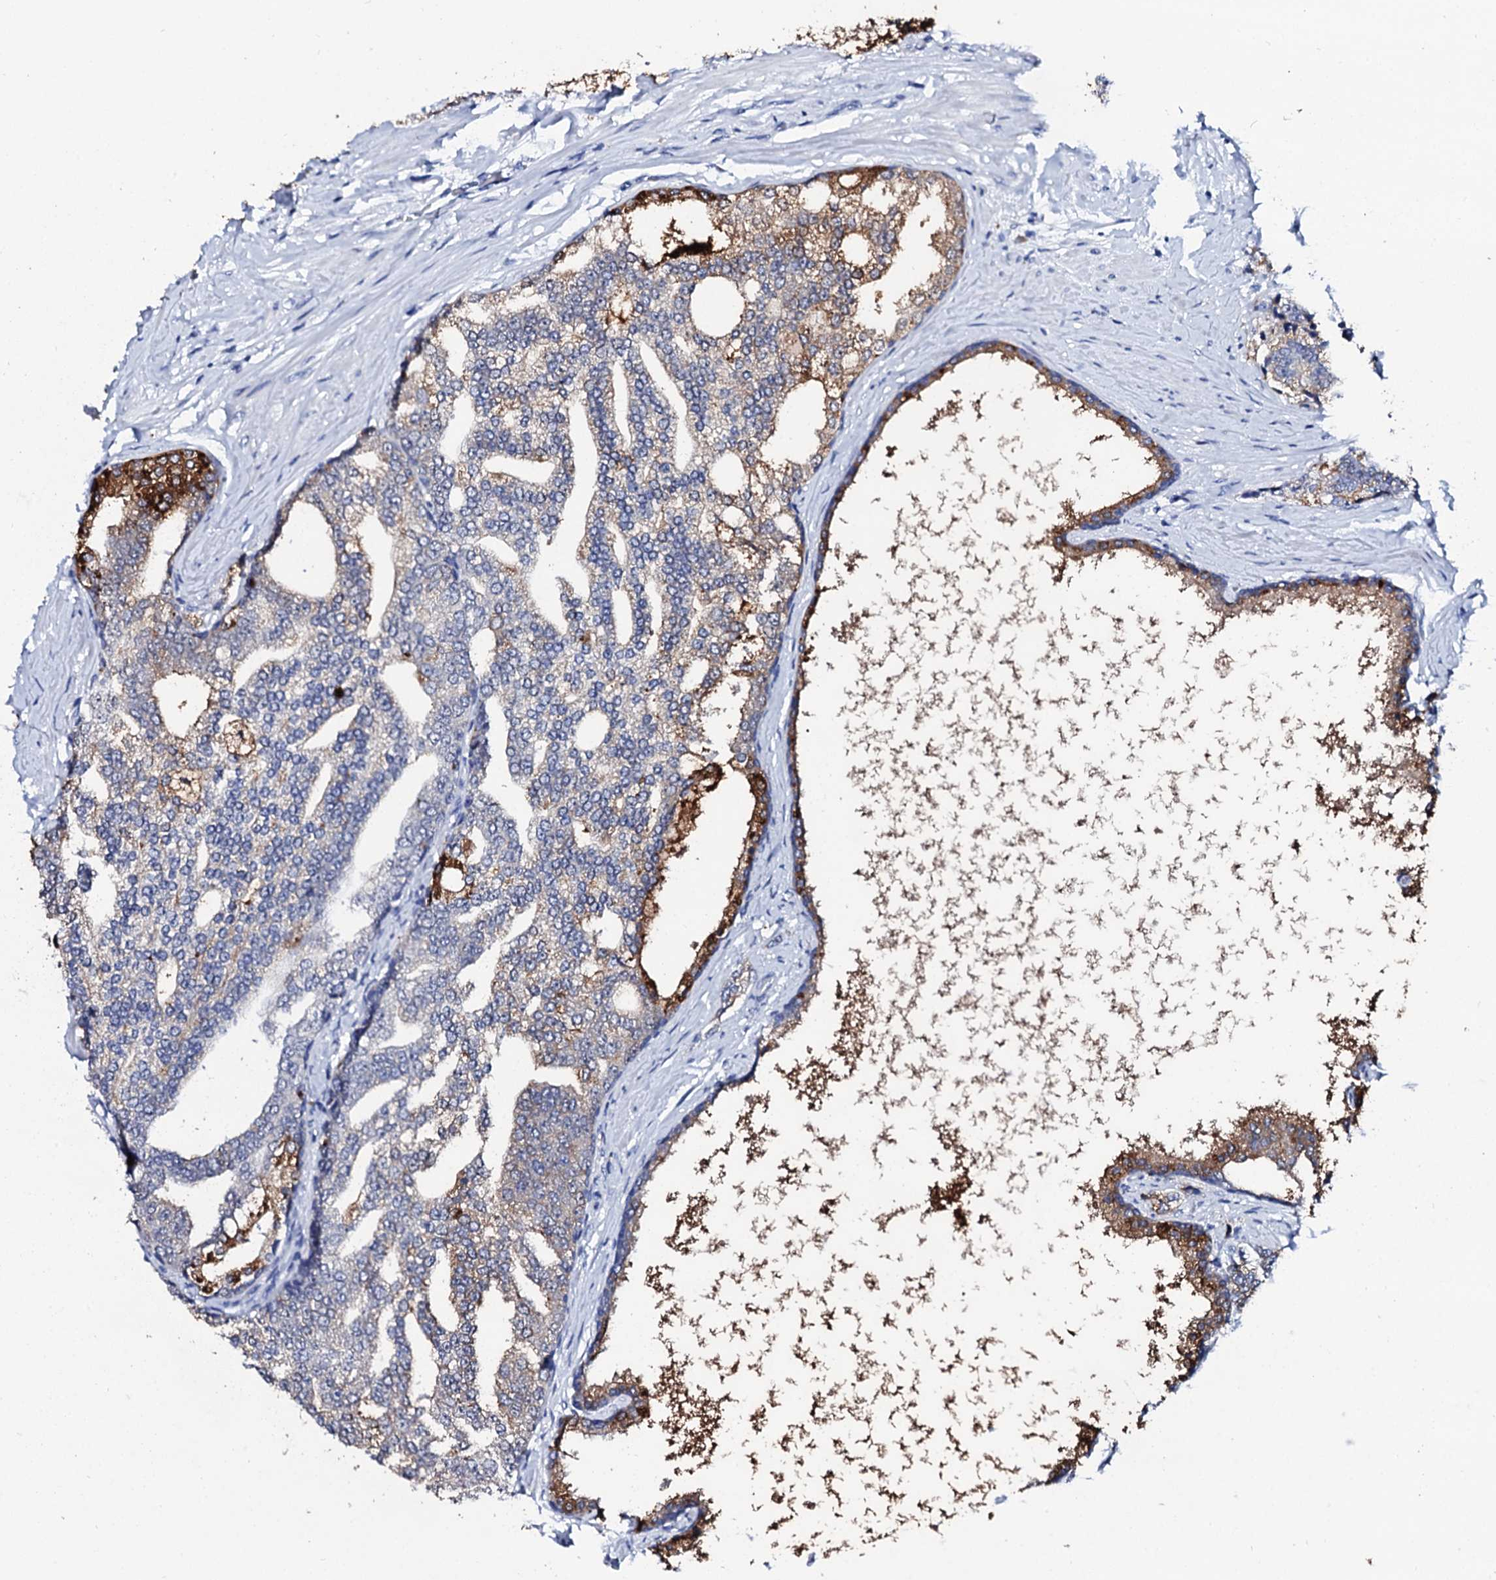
{"staining": {"intensity": "moderate", "quantity": "25%-75%", "location": "cytoplasmic/membranous"}, "tissue": "prostate cancer", "cell_type": "Tumor cells", "image_type": "cancer", "snomed": [{"axis": "morphology", "description": "Adenocarcinoma, High grade"}, {"axis": "topography", "description": "Prostate"}], "caption": "Prostate cancer (adenocarcinoma (high-grade)) stained with a protein marker exhibits moderate staining in tumor cells.", "gene": "SPATA19", "patient": {"sex": "male", "age": 64}}